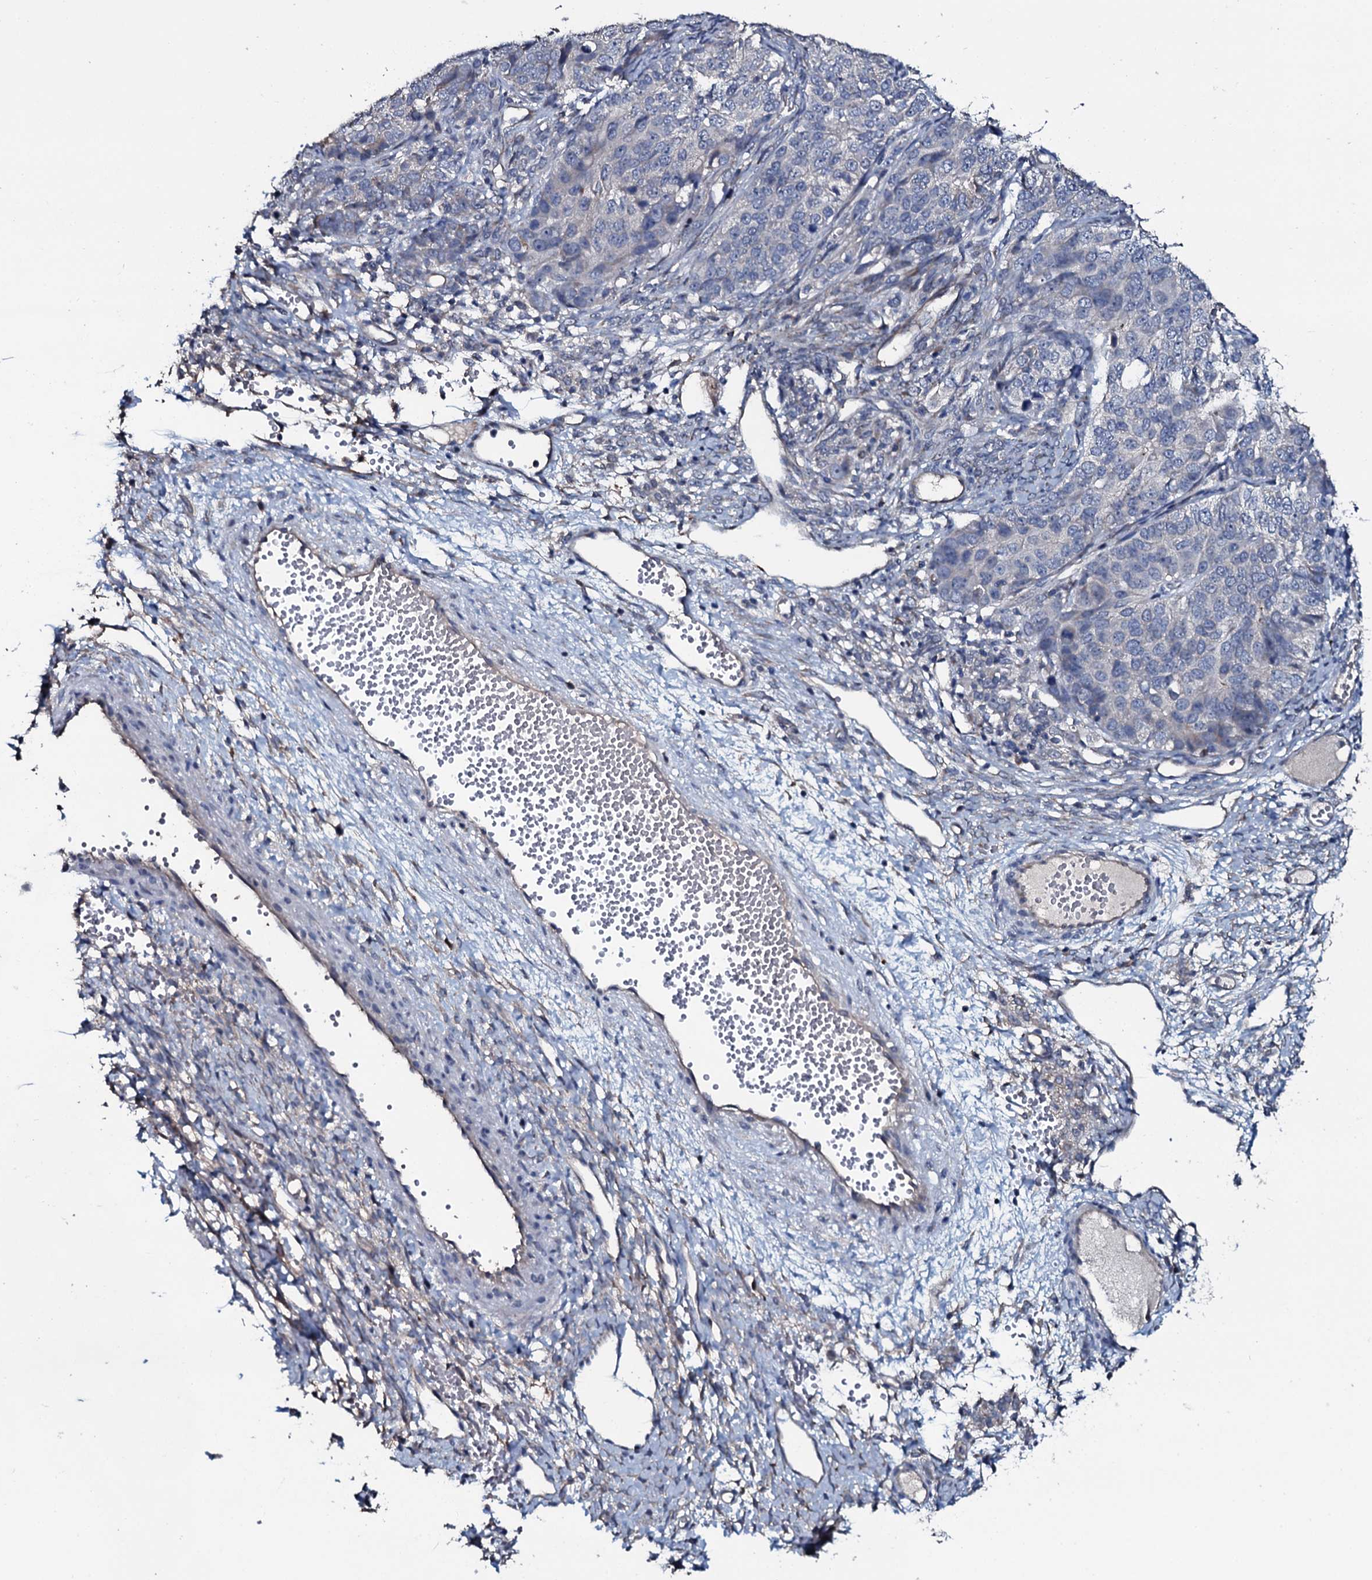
{"staining": {"intensity": "negative", "quantity": "none", "location": "none"}, "tissue": "ovarian cancer", "cell_type": "Tumor cells", "image_type": "cancer", "snomed": [{"axis": "morphology", "description": "Carcinoma, endometroid"}, {"axis": "topography", "description": "Ovary"}], "caption": "Endometroid carcinoma (ovarian) was stained to show a protein in brown. There is no significant positivity in tumor cells.", "gene": "IL12B", "patient": {"sex": "female", "age": 51}}